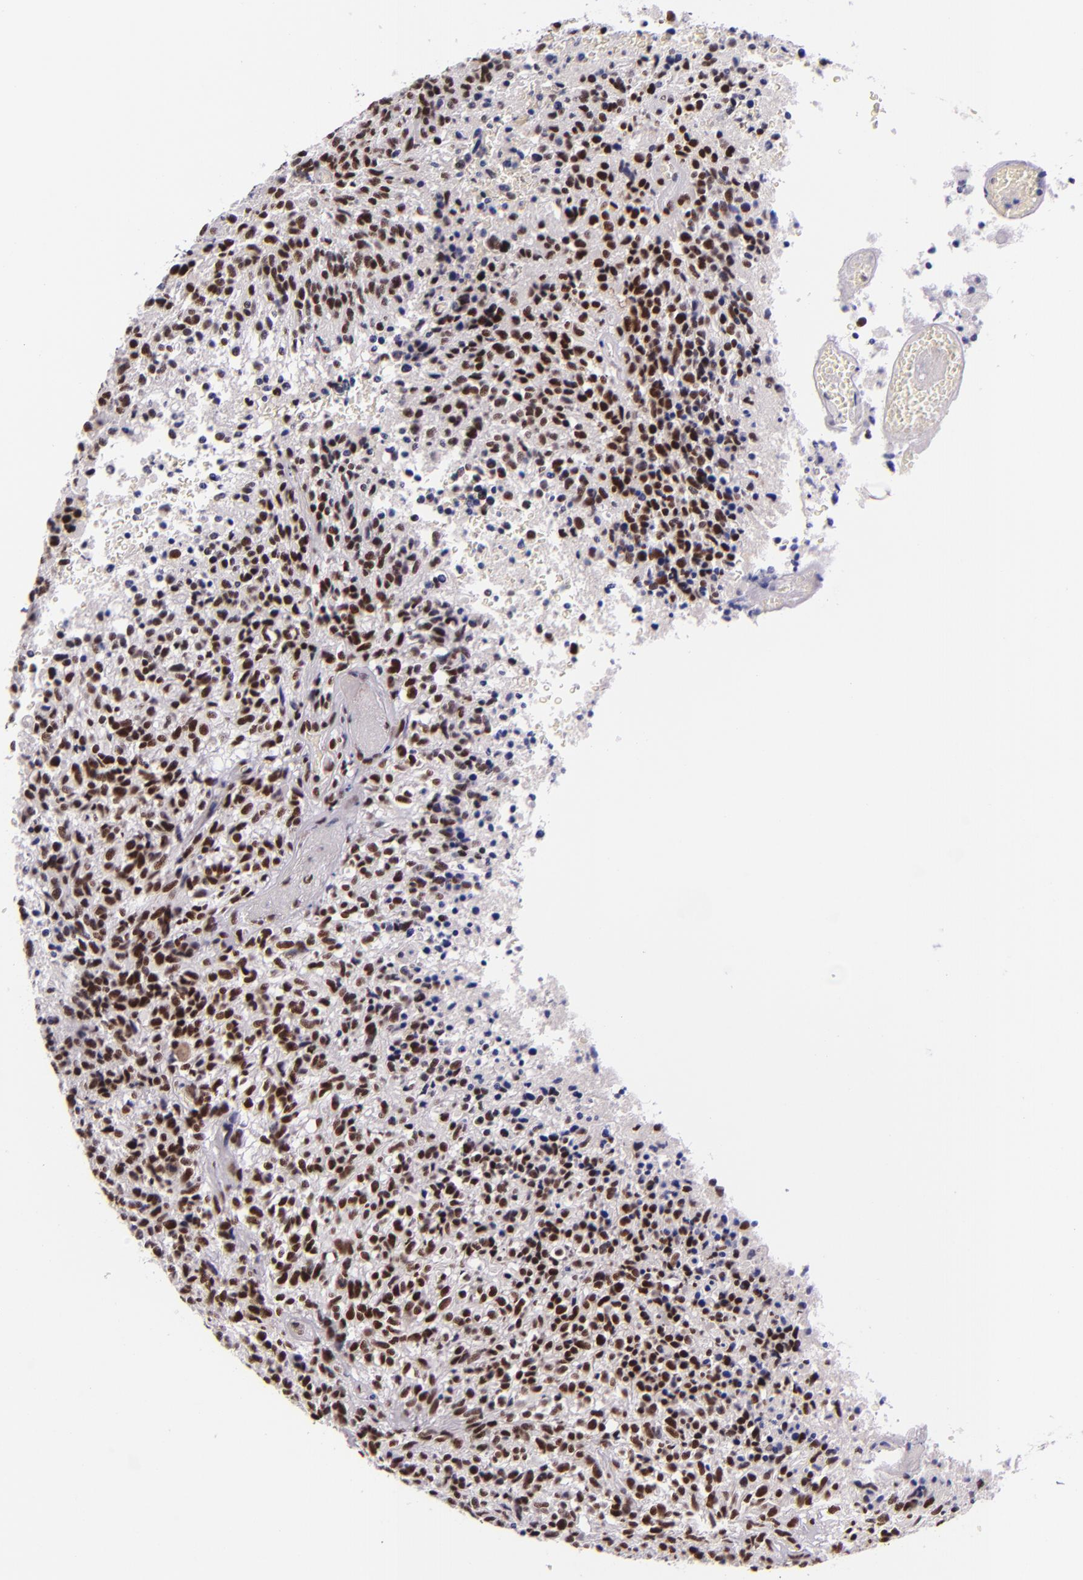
{"staining": {"intensity": "strong", "quantity": ">75%", "location": "nuclear"}, "tissue": "glioma", "cell_type": "Tumor cells", "image_type": "cancer", "snomed": [{"axis": "morphology", "description": "Glioma, malignant, High grade"}, {"axis": "topography", "description": "Brain"}], "caption": "DAB immunohistochemical staining of glioma demonstrates strong nuclear protein expression in approximately >75% of tumor cells.", "gene": "GPKOW", "patient": {"sex": "male", "age": 36}}